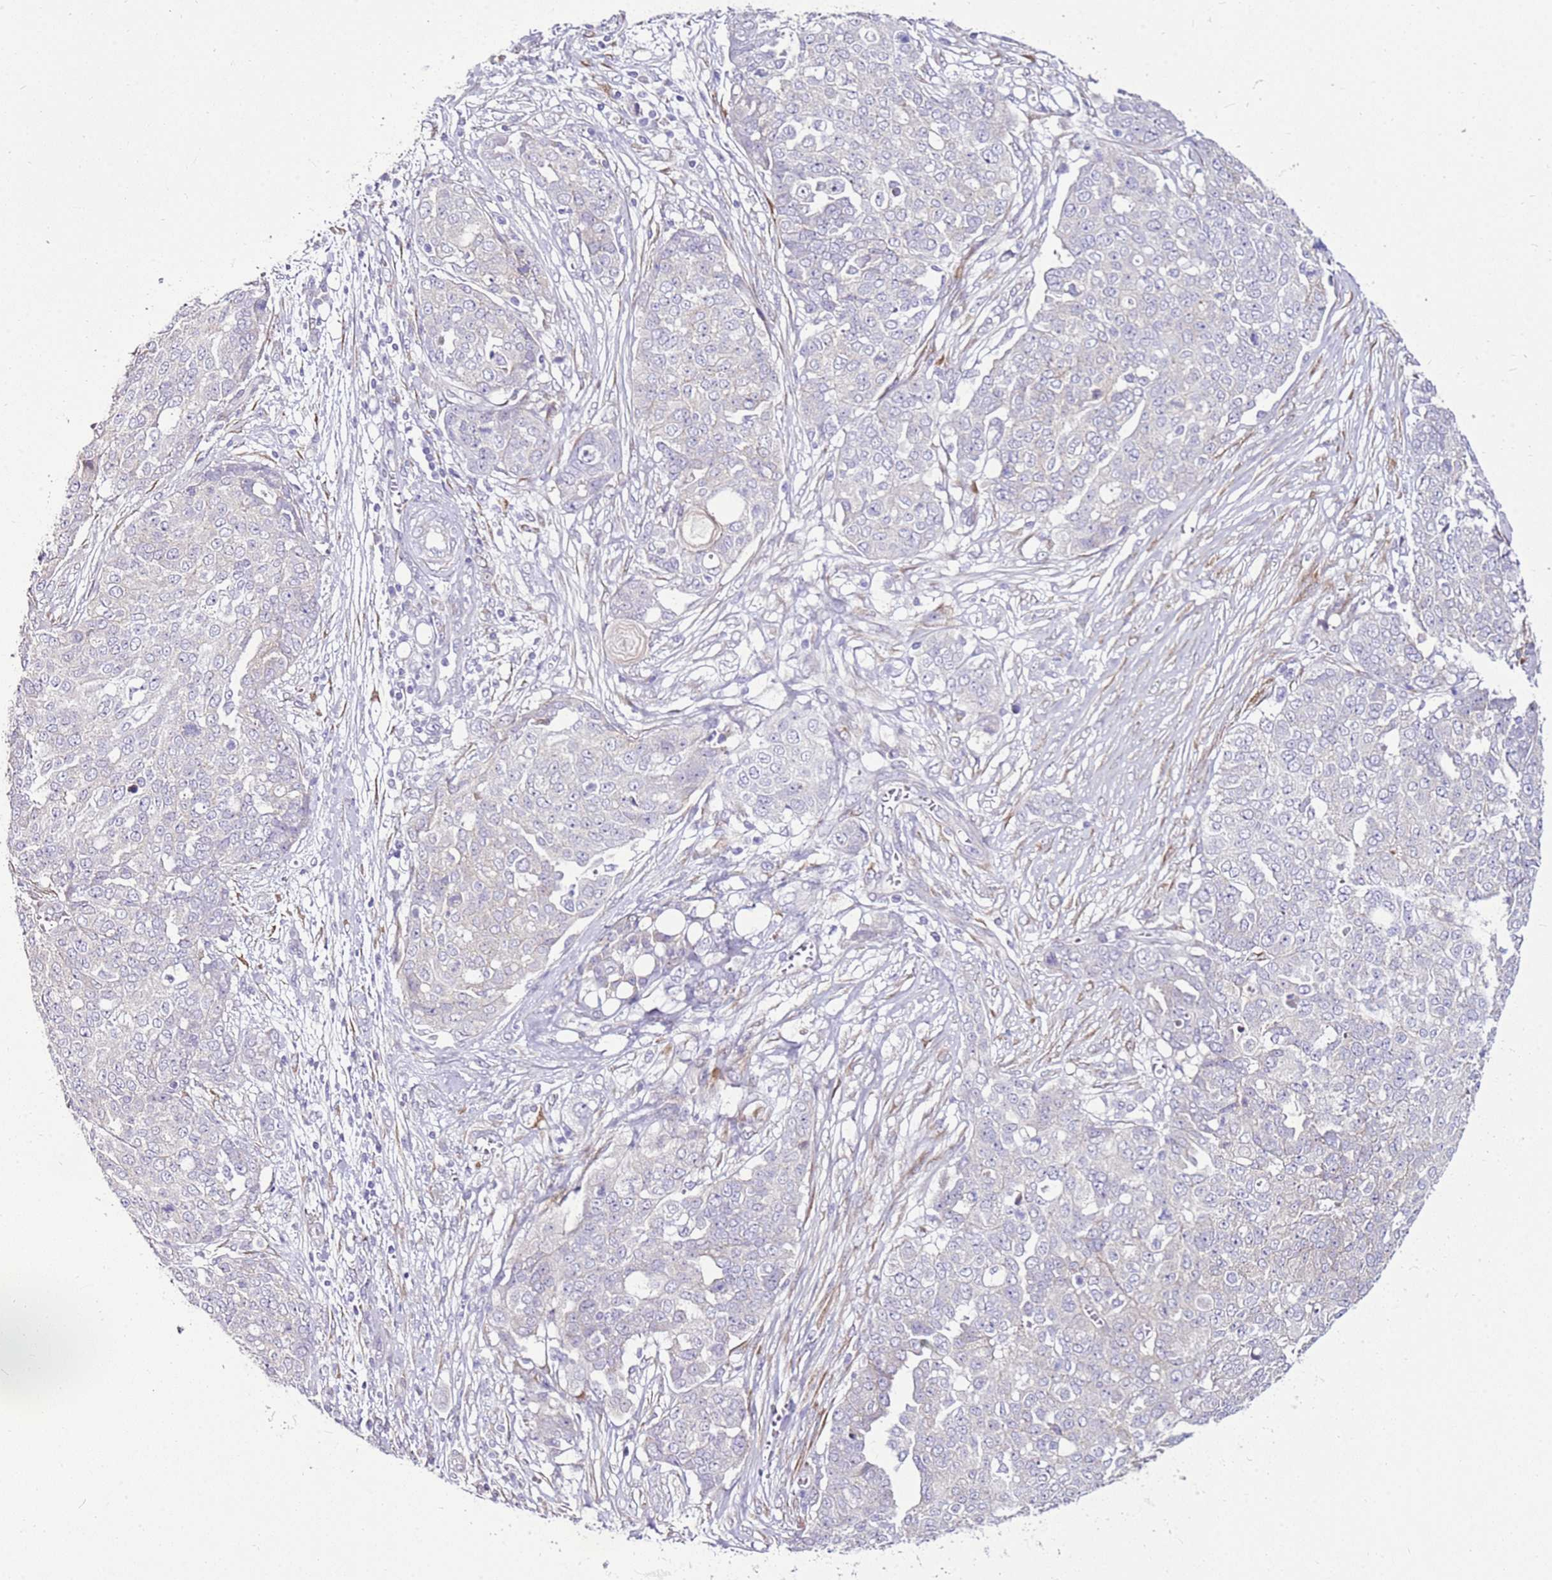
{"staining": {"intensity": "negative", "quantity": "none", "location": "none"}, "tissue": "ovarian cancer", "cell_type": "Tumor cells", "image_type": "cancer", "snomed": [{"axis": "morphology", "description": "Cystadenocarcinoma, serous, NOS"}, {"axis": "topography", "description": "Soft tissue"}, {"axis": "topography", "description": "Ovary"}], "caption": "A histopathology image of serous cystadenocarcinoma (ovarian) stained for a protein displays no brown staining in tumor cells.", "gene": "SLC38A5", "patient": {"sex": "female", "age": 57}}